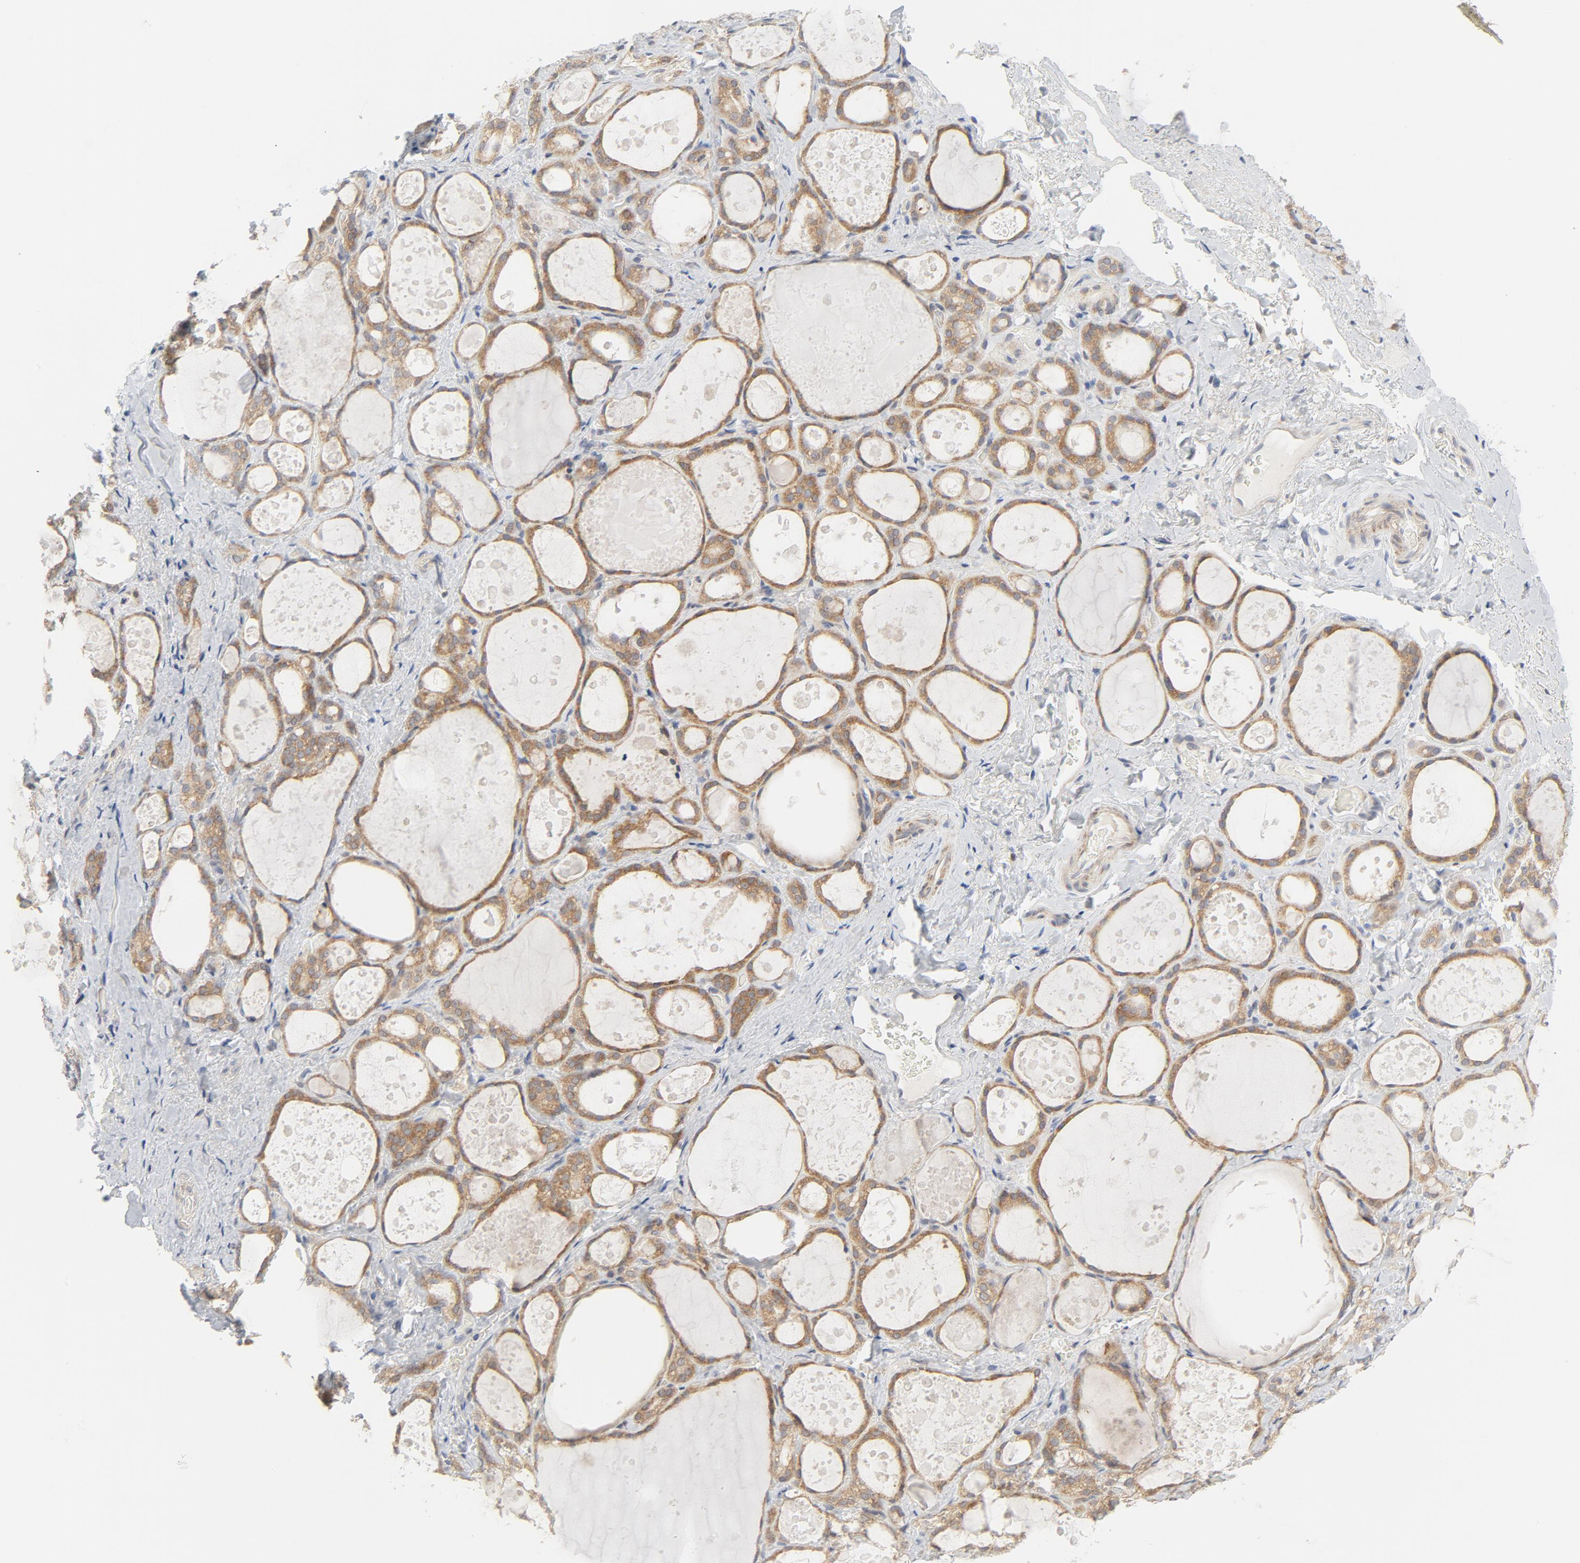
{"staining": {"intensity": "moderate", "quantity": ">75%", "location": "cytoplasmic/membranous"}, "tissue": "thyroid gland", "cell_type": "Glandular cells", "image_type": "normal", "snomed": [{"axis": "morphology", "description": "Normal tissue, NOS"}, {"axis": "topography", "description": "Thyroid gland"}], "caption": "Protein staining displays moderate cytoplasmic/membranous staining in approximately >75% of glandular cells in unremarkable thyroid gland. The staining is performed using DAB brown chromogen to label protein expression. The nuclei are counter-stained blue using hematoxylin.", "gene": "BAD", "patient": {"sex": "female", "age": 75}}